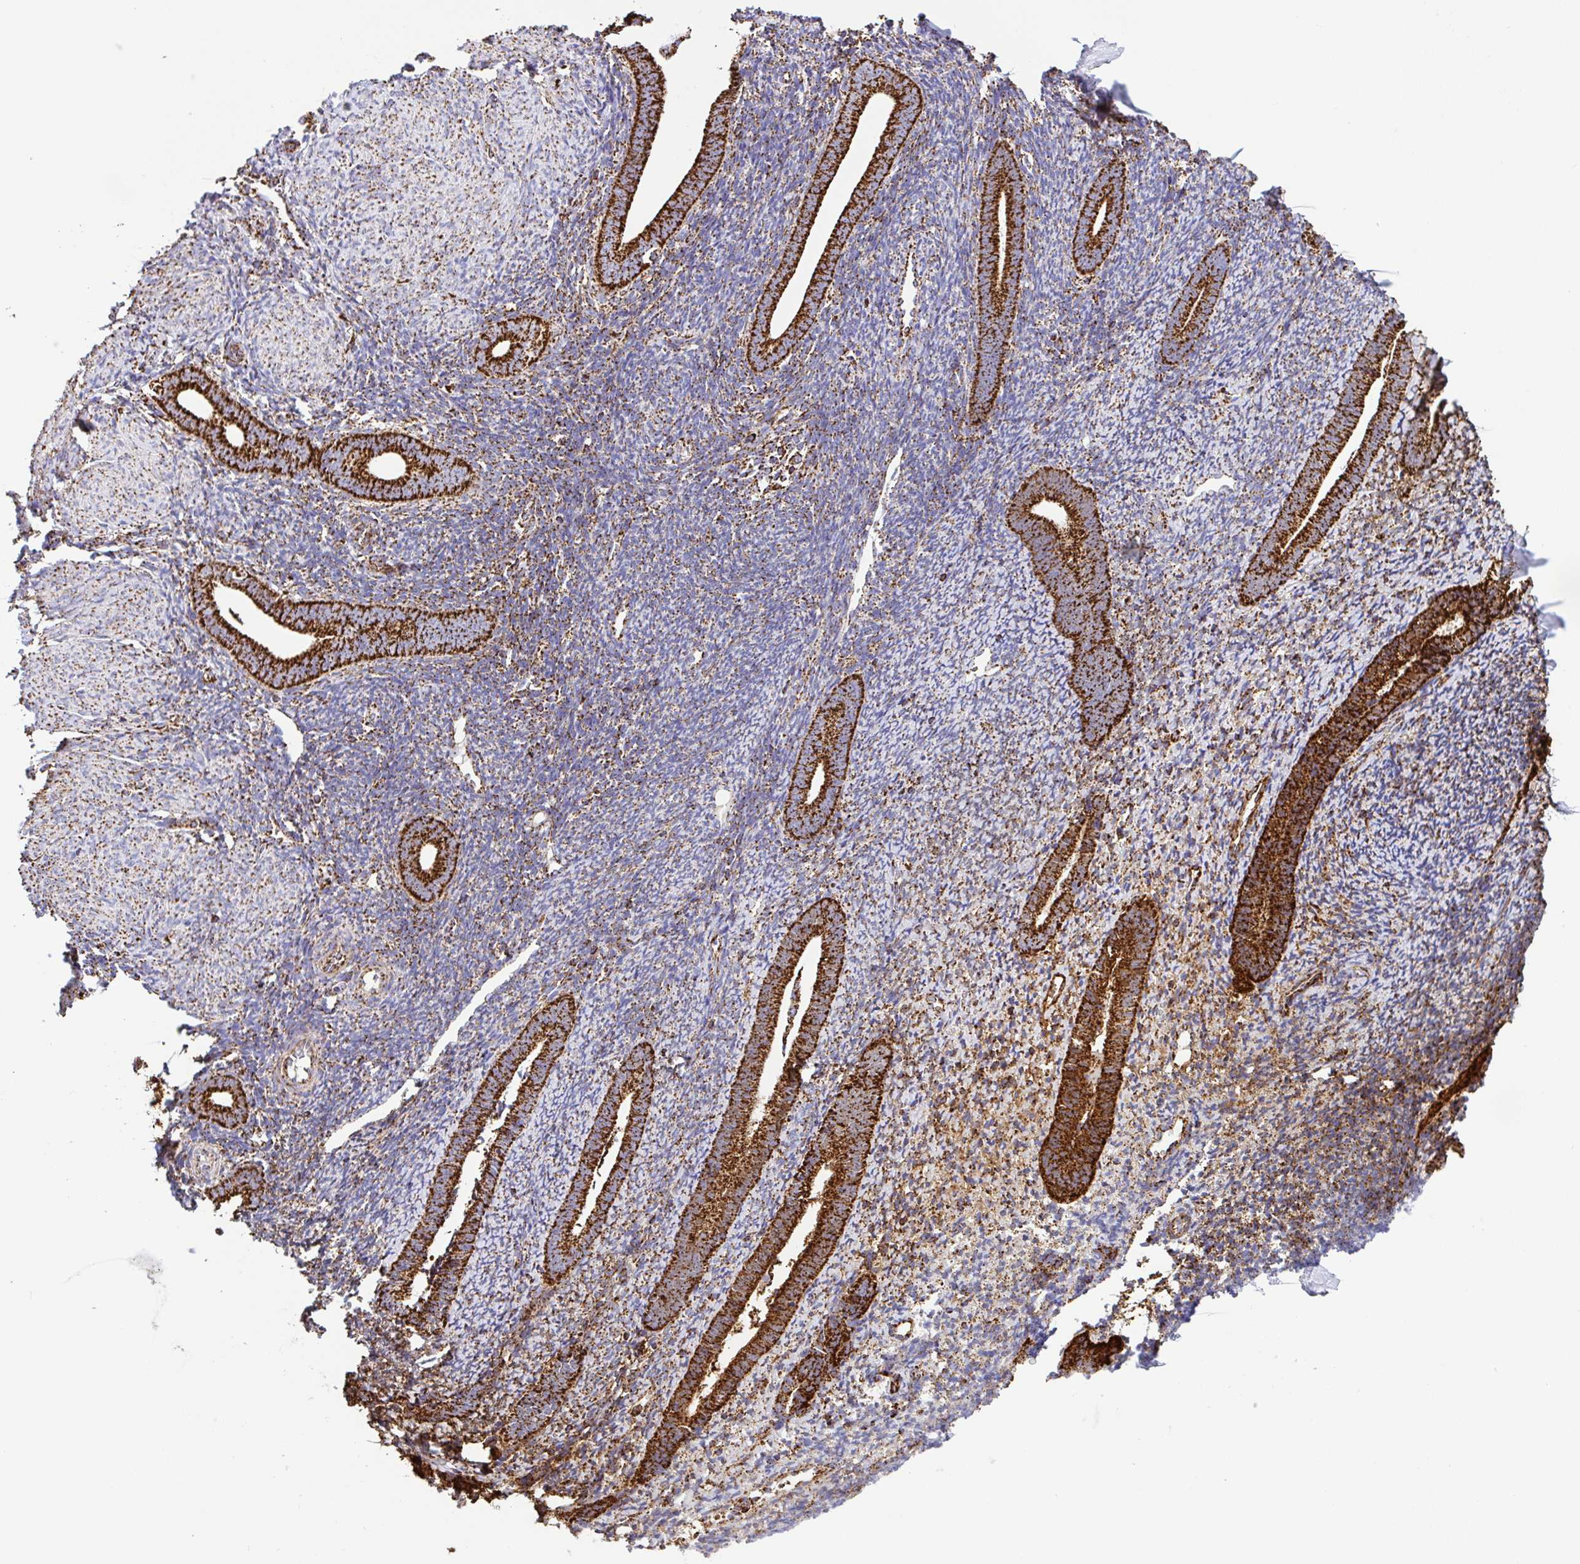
{"staining": {"intensity": "strong", "quantity": ">75%", "location": "cytoplasmic/membranous"}, "tissue": "endometrium", "cell_type": "Cells in endometrial stroma", "image_type": "normal", "snomed": [{"axis": "morphology", "description": "Normal tissue, NOS"}, {"axis": "topography", "description": "Endometrium"}], "caption": "Brown immunohistochemical staining in benign human endometrium reveals strong cytoplasmic/membranous positivity in approximately >75% of cells in endometrial stroma. The protein of interest is stained brown, and the nuclei are stained in blue (DAB (3,3'-diaminobenzidine) IHC with brightfield microscopy, high magnification).", "gene": "ANKRD33B", "patient": {"sex": "female", "age": 39}}